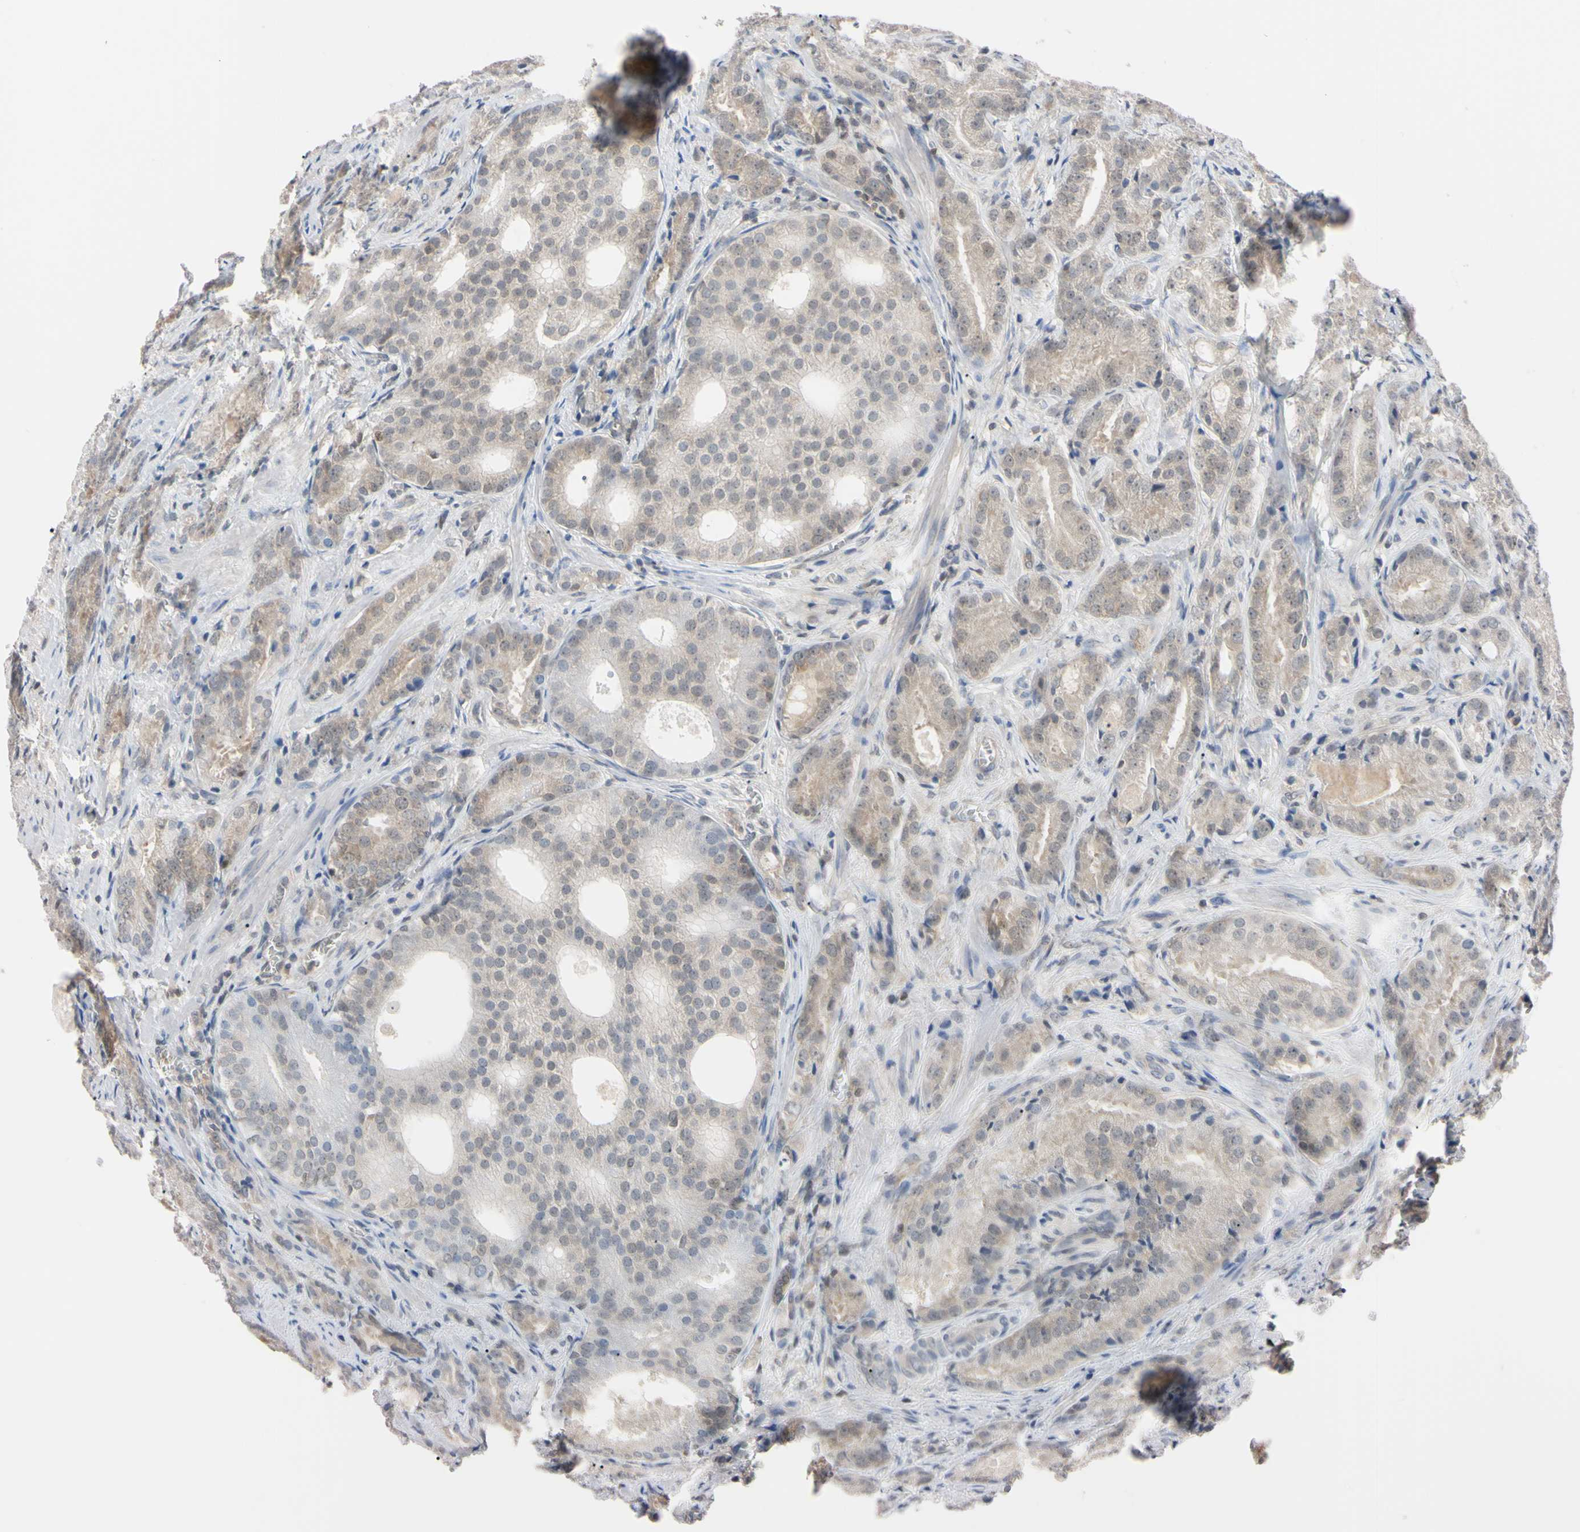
{"staining": {"intensity": "weak", "quantity": ">75%", "location": "cytoplasmic/membranous"}, "tissue": "prostate cancer", "cell_type": "Tumor cells", "image_type": "cancer", "snomed": [{"axis": "morphology", "description": "Adenocarcinoma, High grade"}, {"axis": "topography", "description": "Prostate"}], "caption": "Immunohistochemical staining of human prostate adenocarcinoma (high-grade) reveals weak cytoplasmic/membranous protein positivity in about >75% of tumor cells.", "gene": "UBE2I", "patient": {"sex": "male", "age": 64}}